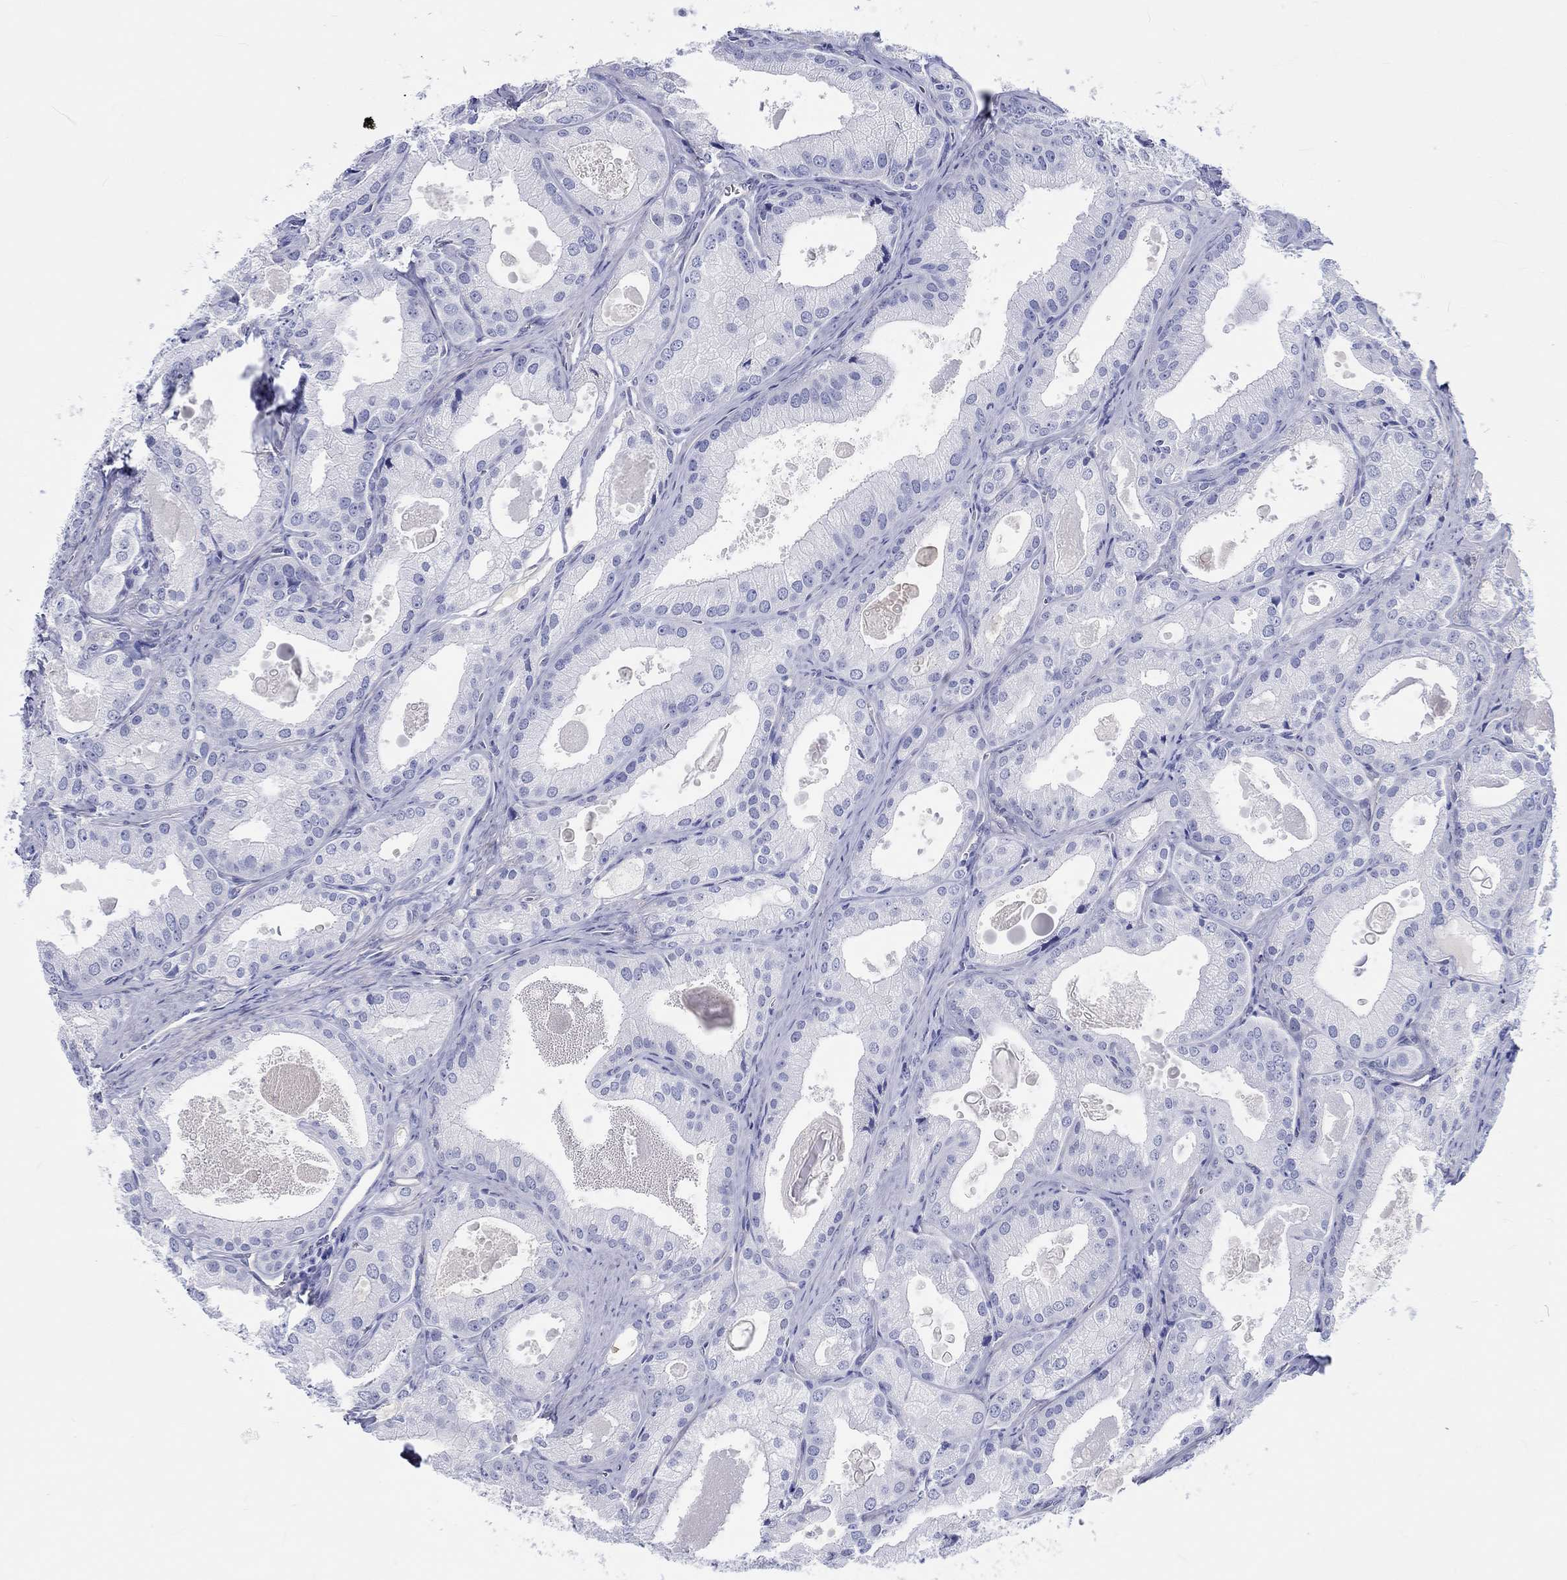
{"staining": {"intensity": "negative", "quantity": "none", "location": "none"}, "tissue": "prostate cancer", "cell_type": "Tumor cells", "image_type": "cancer", "snomed": [{"axis": "morphology", "description": "Adenocarcinoma, NOS"}, {"axis": "morphology", "description": "Adenocarcinoma, High grade"}, {"axis": "topography", "description": "Prostate"}], "caption": "Immunohistochemistry (IHC) of prostate cancer (adenocarcinoma) shows no staining in tumor cells. (DAB (3,3'-diaminobenzidine) immunohistochemistry (IHC) visualized using brightfield microscopy, high magnification).", "gene": "CDY2B", "patient": {"sex": "male", "age": 70}}